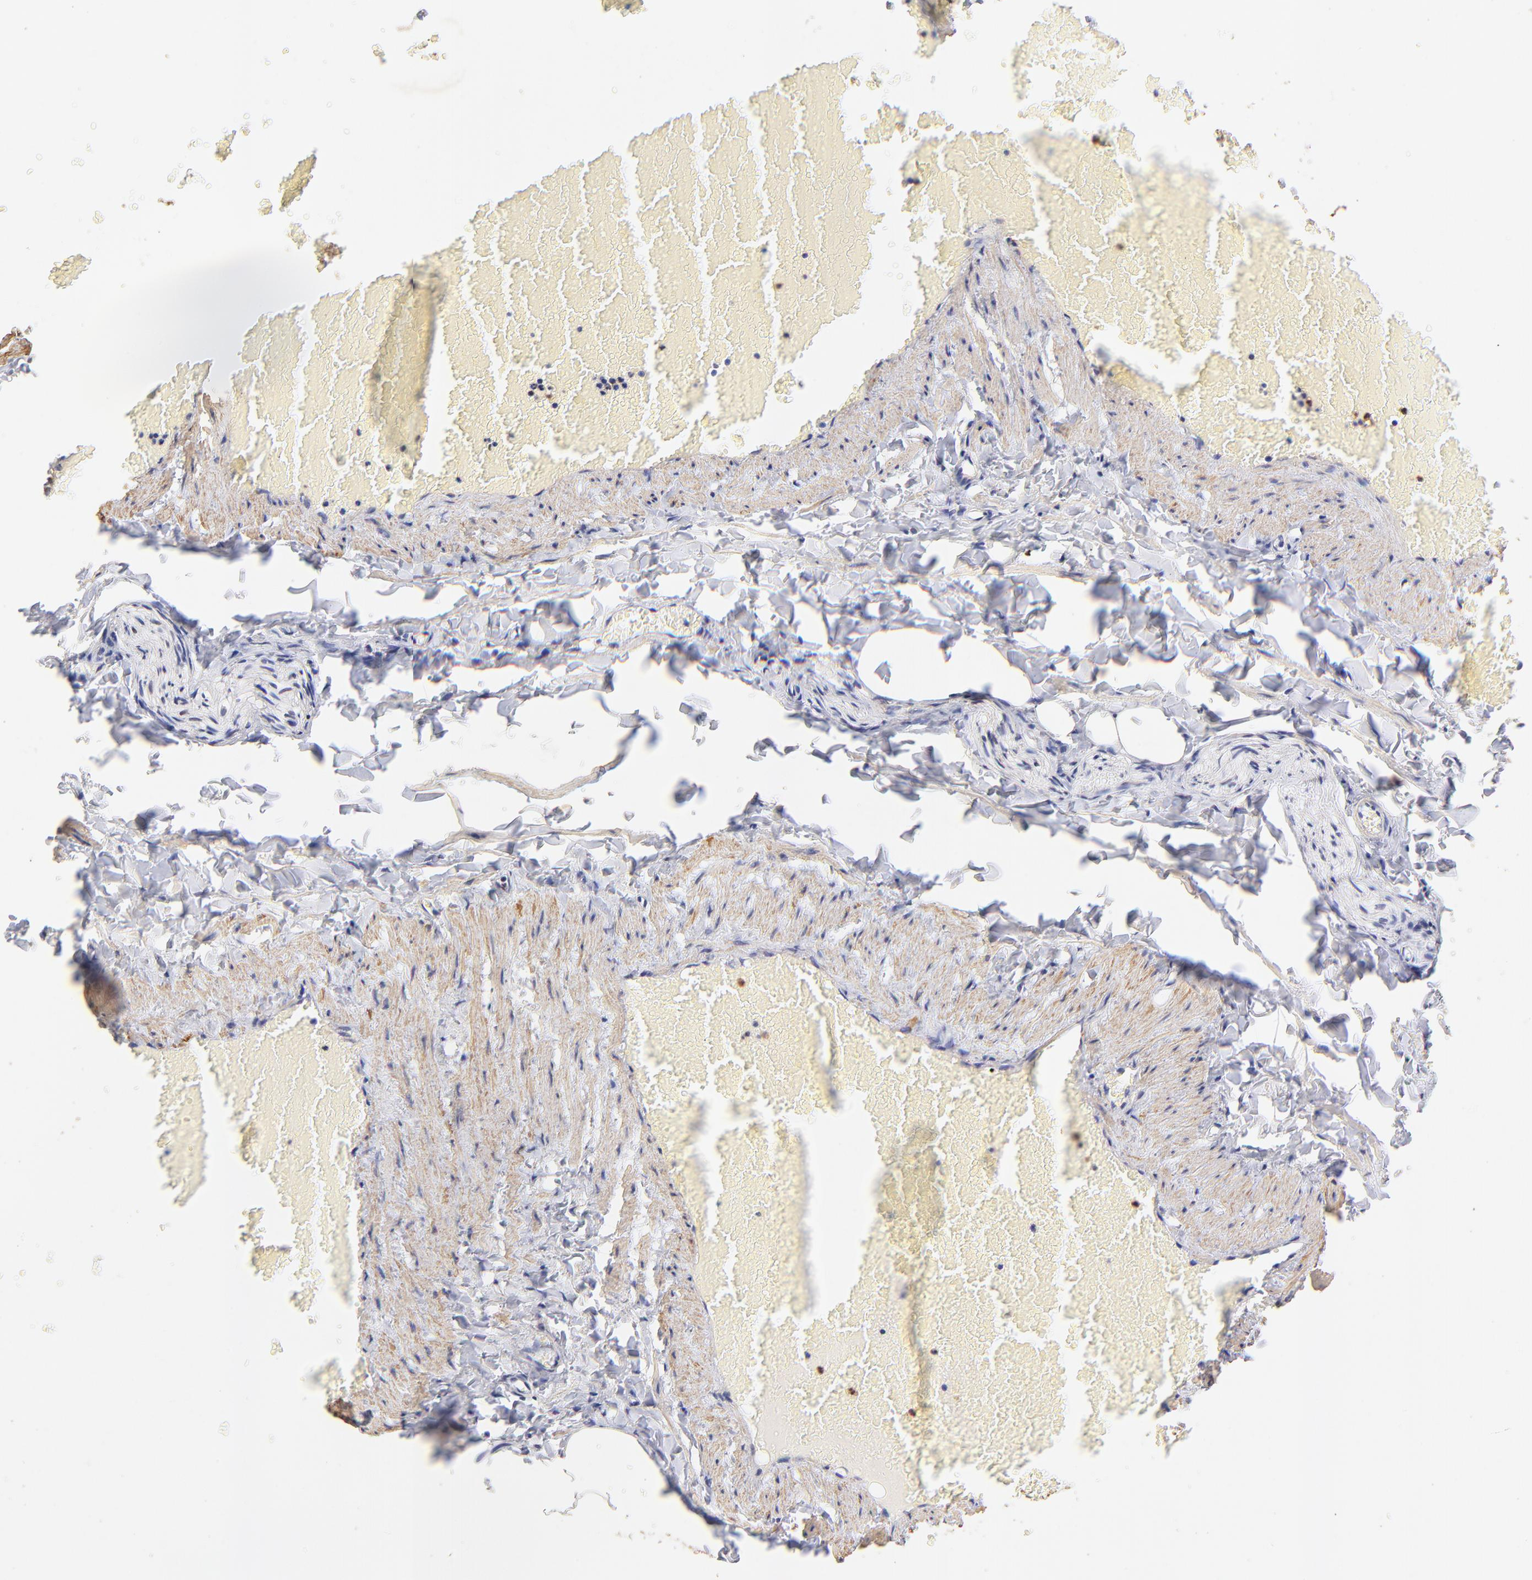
{"staining": {"intensity": "negative", "quantity": "none", "location": "none"}, "tissue": "adipose tissue", "cell_type": "Adipocytes", "image_type": "normal", "snomed": [{"axis": "morphology", "description": "Normal tissue, NOS"}, {"axis": "topography", "description": "Vascular tissue"}], "caption": "This is an immunohistochemistry (IHC) histopathology image of unremarkable human adipose tissue. There is no positivity in adipocytes.", "gene": "BBOF1", "patient": {"sex": "male", "age": 41}}